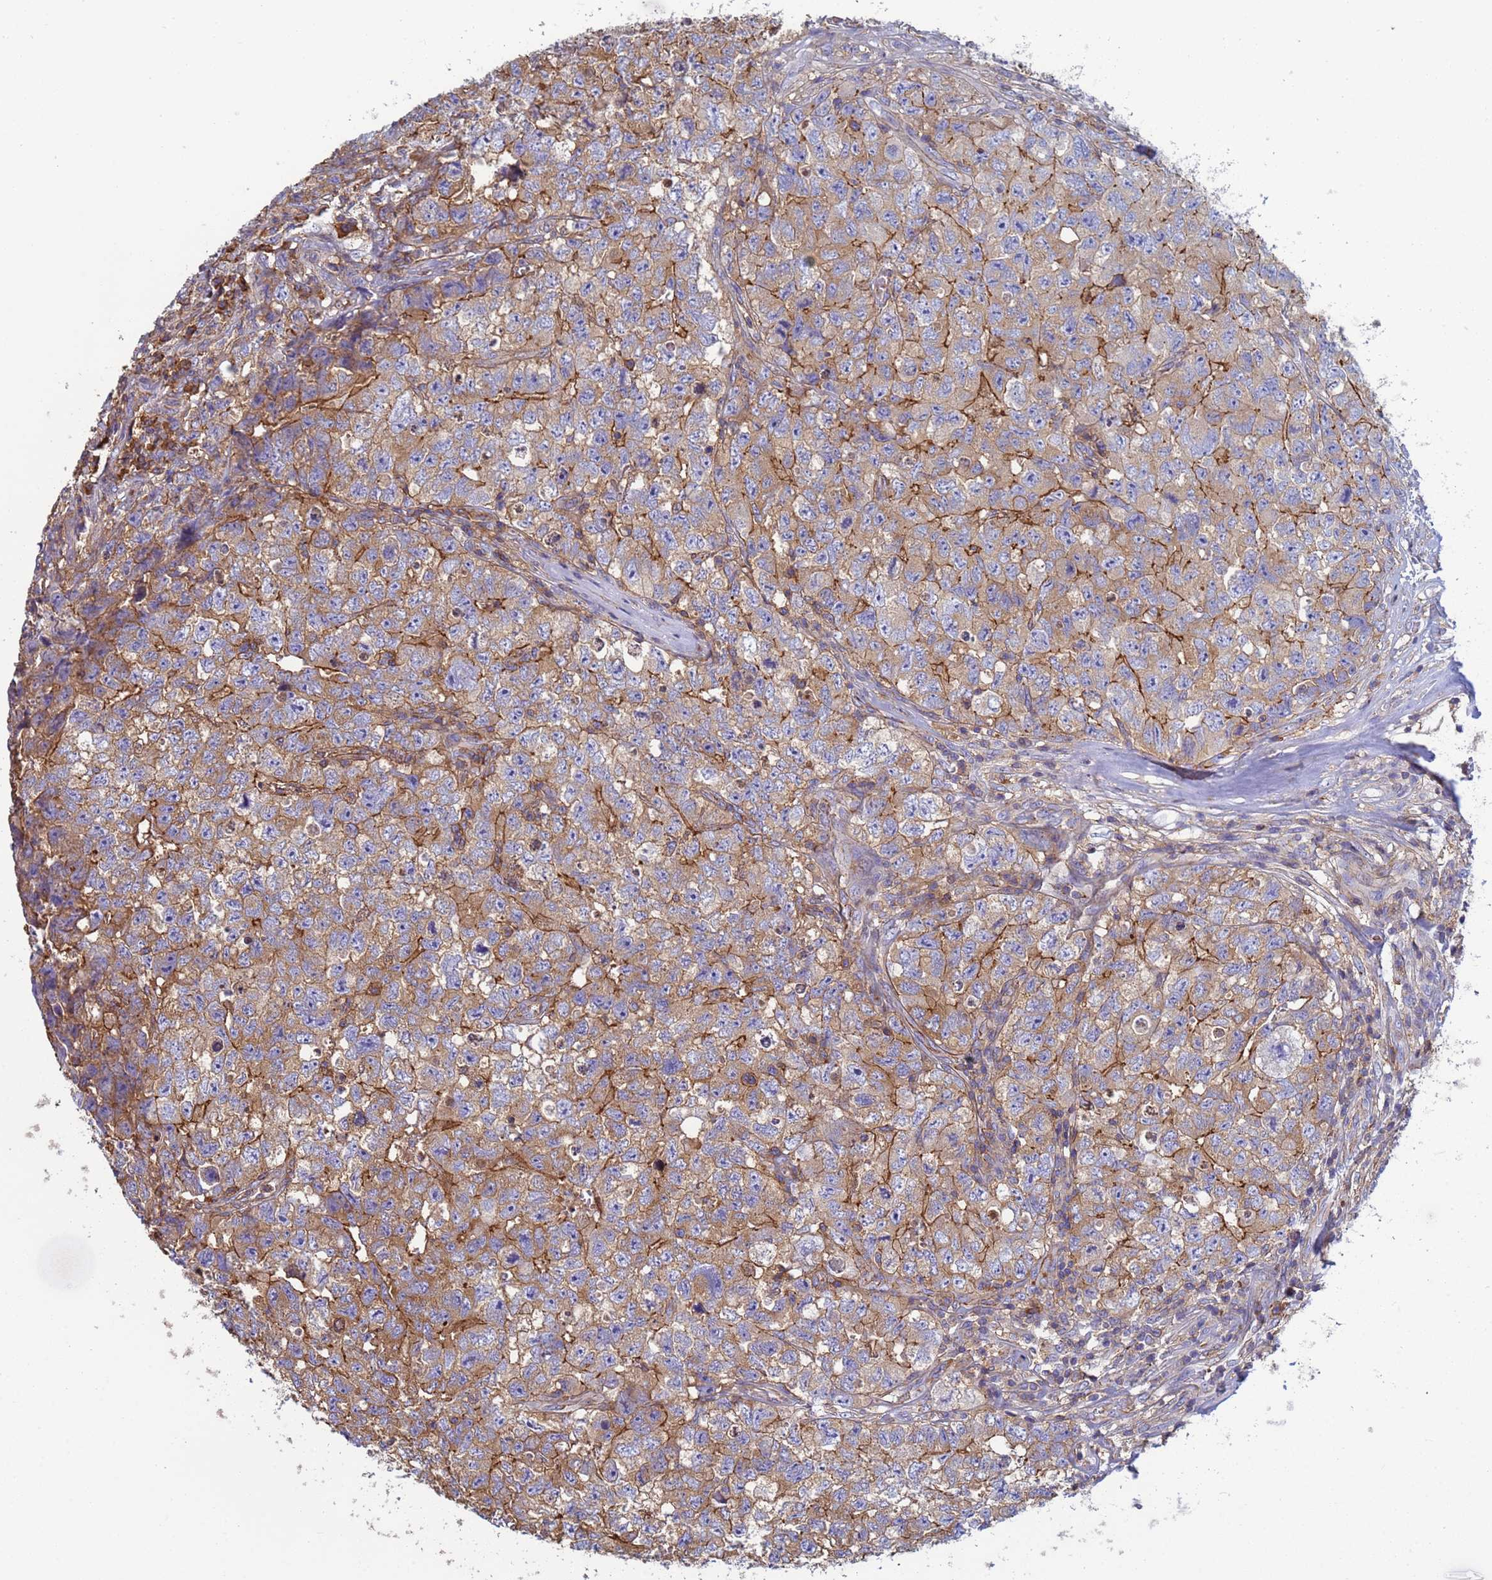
{"staining": {"intensity": "strong", "quantity": "25%-75%", "location": "cytoplasmic/membranous"}, "tissue": "testis cancer", "cell_type": "Tumor cells", "image_type": "cancer", "snomed": [{"axis": "morphology", "description": "Carcinoma, Embryonal, NOS"}, {"axis": "topography", "description": "Testis"}], "caption": "A photomicrograph showing strong cytoplasmic/membranous staining in about 25%-75% of tumor cells in embryonal carcinoma (testis), as visualized by brown immunohistochemical staining.", "gene": "ZNG1B", "patient": {"sex": "male", "age": 31}}